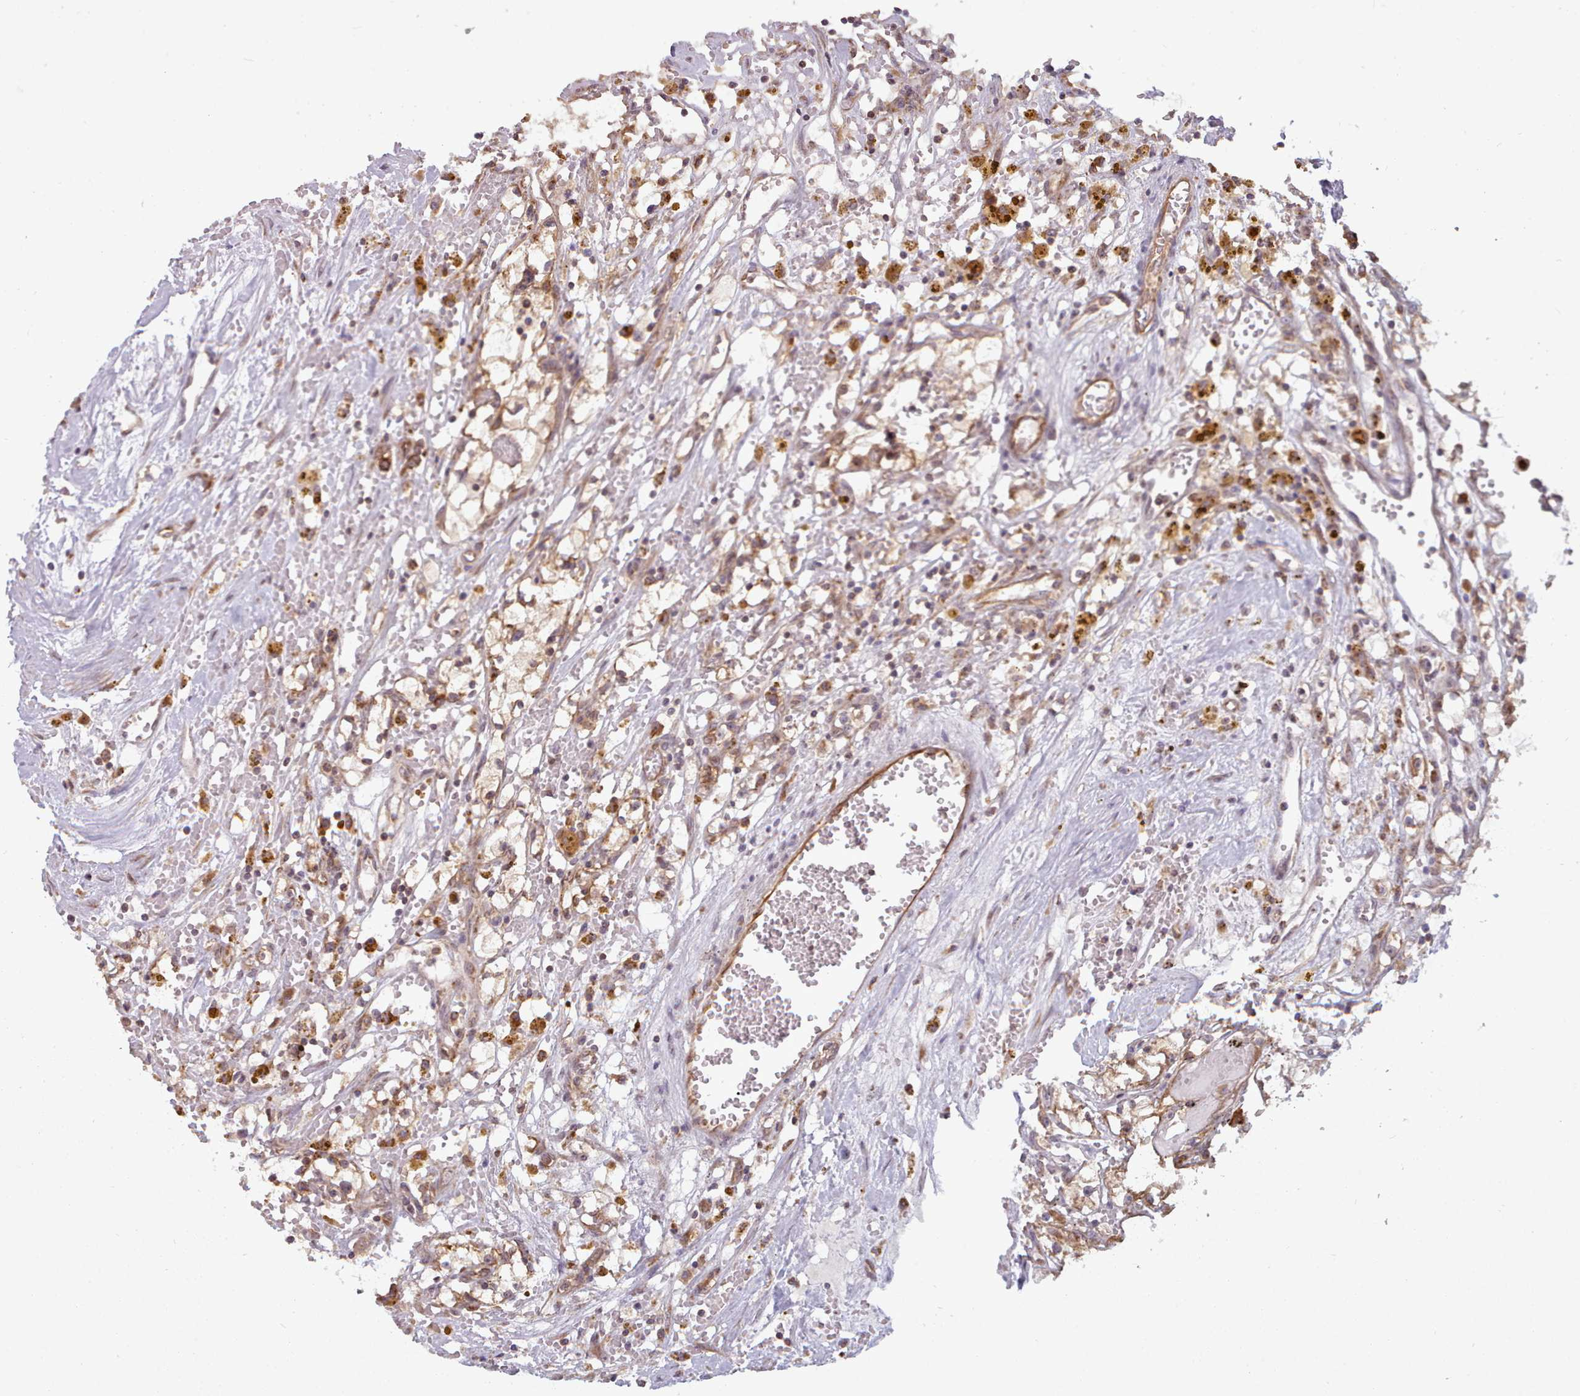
{"staining": {"intensity": "moderate", "quantity": "25%-75%", "location": "cytoplasmic/membranous"}, "tissue": "renal cancer", "cell_type": "Tumor cells", "image_type": "cancer", "snomed": [{"axis": "morphology", "description": "Adenocarcinoma, NOS"}, {"axis": "topography", "description": "Kidney"}], "caption": "Immunohistochemistry histopathology image of neoplastic tissue: human renal adenocarcinoma stained using IHC exhibits medium levels of moderate protein expression localized specifically in the cytoplasmic/membranous of tumor cells, appearing as a cytoplasmic/membranous brown color.", "gene": "CRYBG1", "patient": {"sex": "male", "age": 56}}